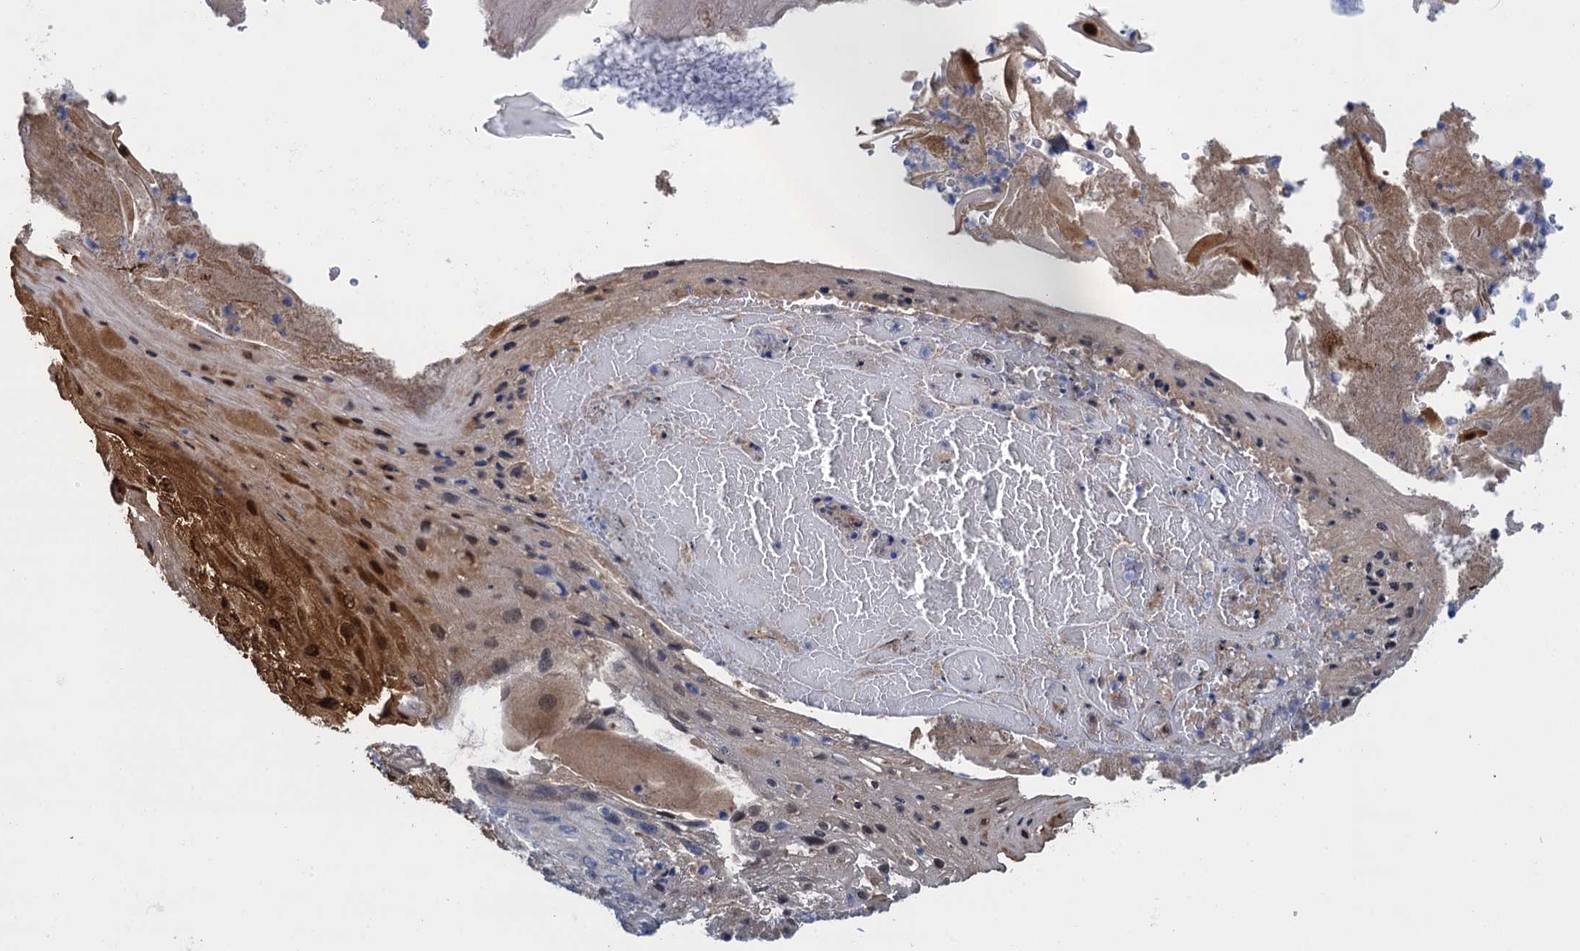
{"staining": {"intensity": "moderate", "quantity": "25%-75%", "location": "cytoplasmic/membranous,nuclear"}, "tissue": "skin cancer", "cell_type": "Tumor cells", "image_type": "cancer", "snomed": [{"axis": "morphology", "description": "Squamous cell carcinoma, NOS"}, {"axis": "topography", "description": "Skin"}], "caption": "Immunohistochemistry (IHC) image of neoplastic tissue: skin squamous cell carcinoma stained using immunohistochemistry displays medium levels of moderate protein expression localized specifically in the cytoplasmic/membranous and nuclear of tumor cells, appearing as a cytoplasmic/membranous and nuclear brown color.", "gene": "CALML5", "patient": {"sex": "female", "age": 88}}